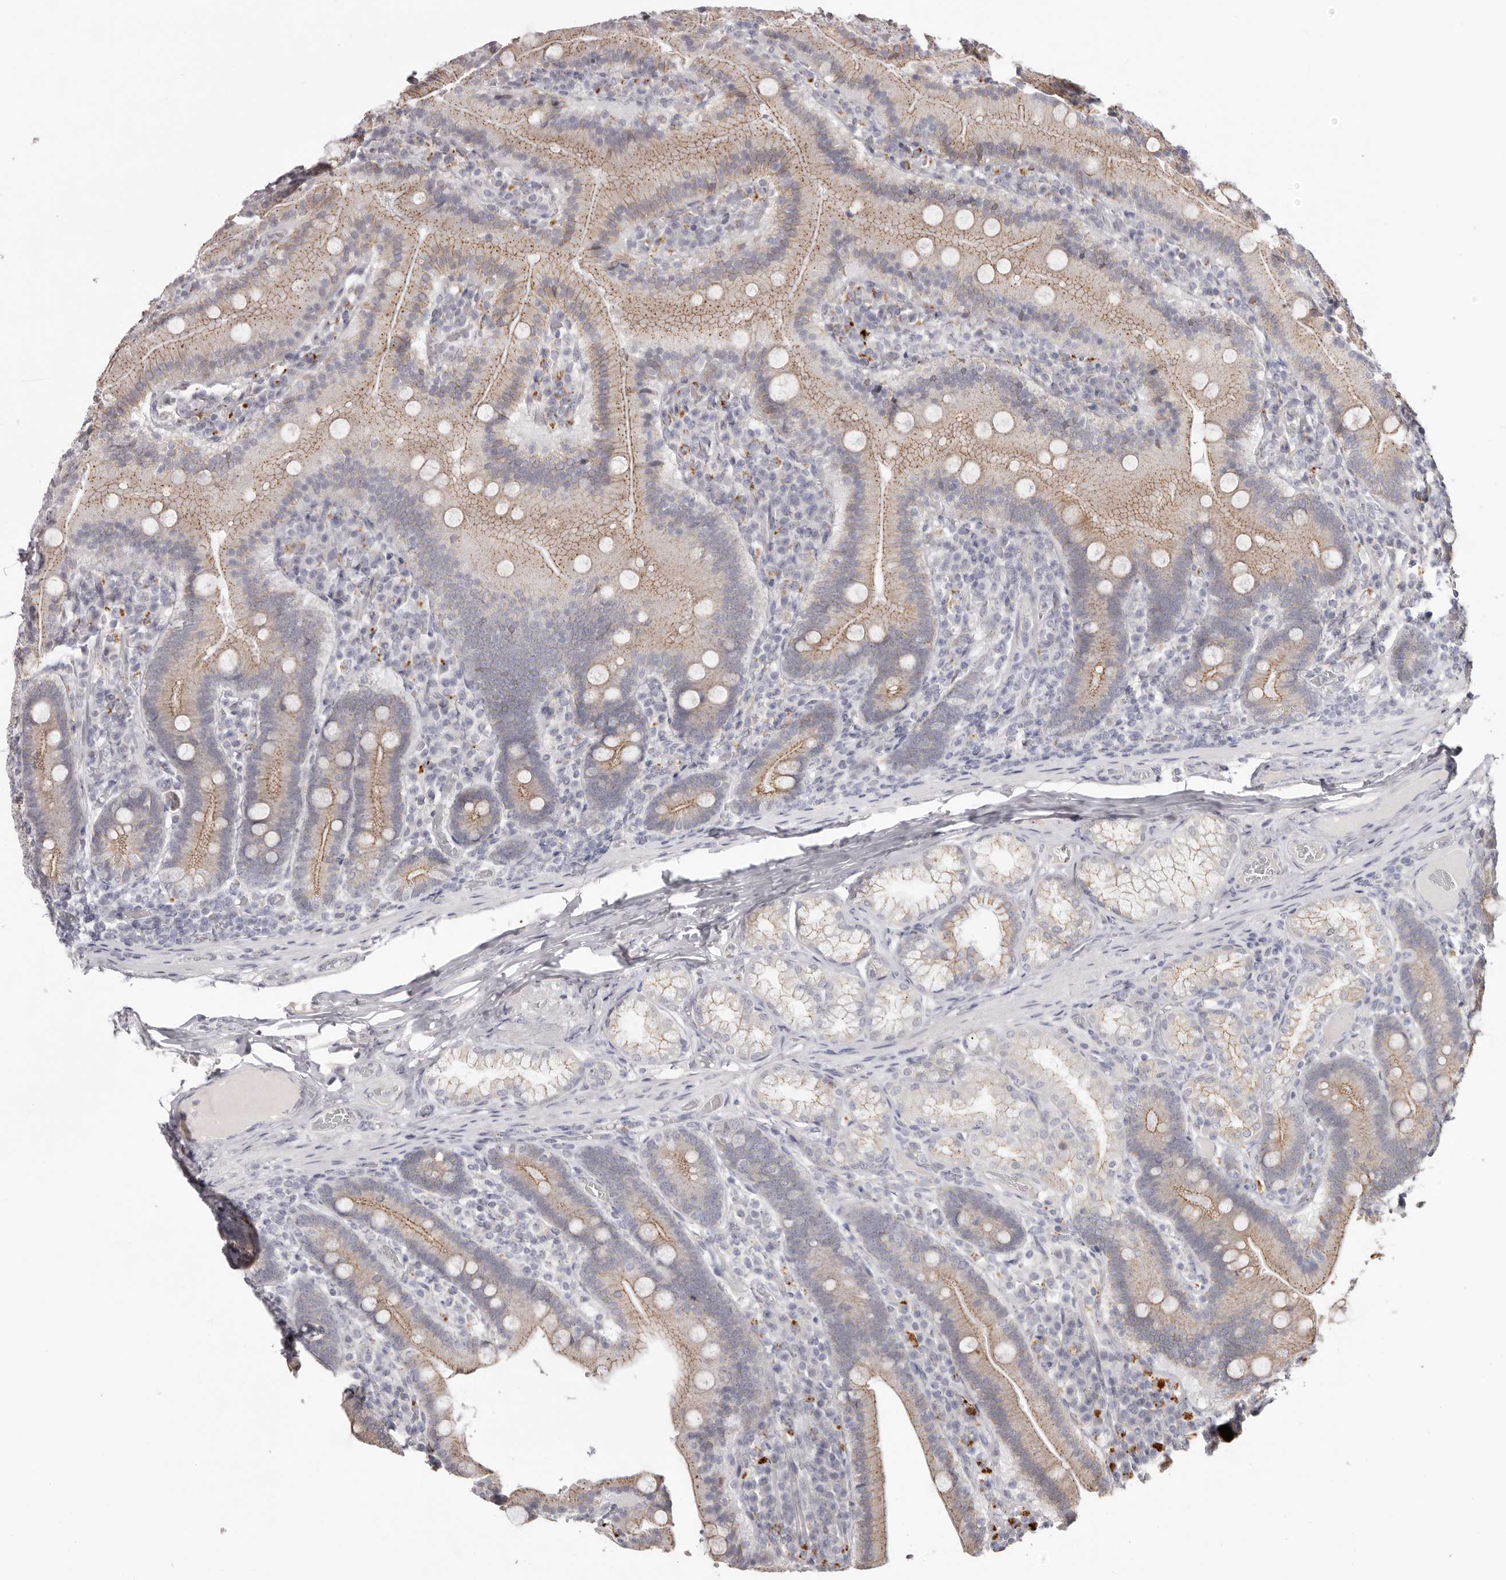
{"staining": {"intensity": "moderate", "quantity": ">75%", "location": "cytoplasmic/membranous"}, "tissue": "duodenum", "cell_type": "Glandular cells", "image_type": "normal", "snomed": [{"axis": "morphology", "description": "Normal tissue, NOS"}, {"axis": "topography", "description": "Duodenum"}], "caption": "Immunohistochemical staining of normal human duodenum reveals >75% levels of moderate cytoplasmic/membranous protein staining in about >75% of glandular cells. (IHC, brightfield microscopy, high magnification).", "gene": "PCDHB6", "patient": {"sex": "female", "age": 62}}